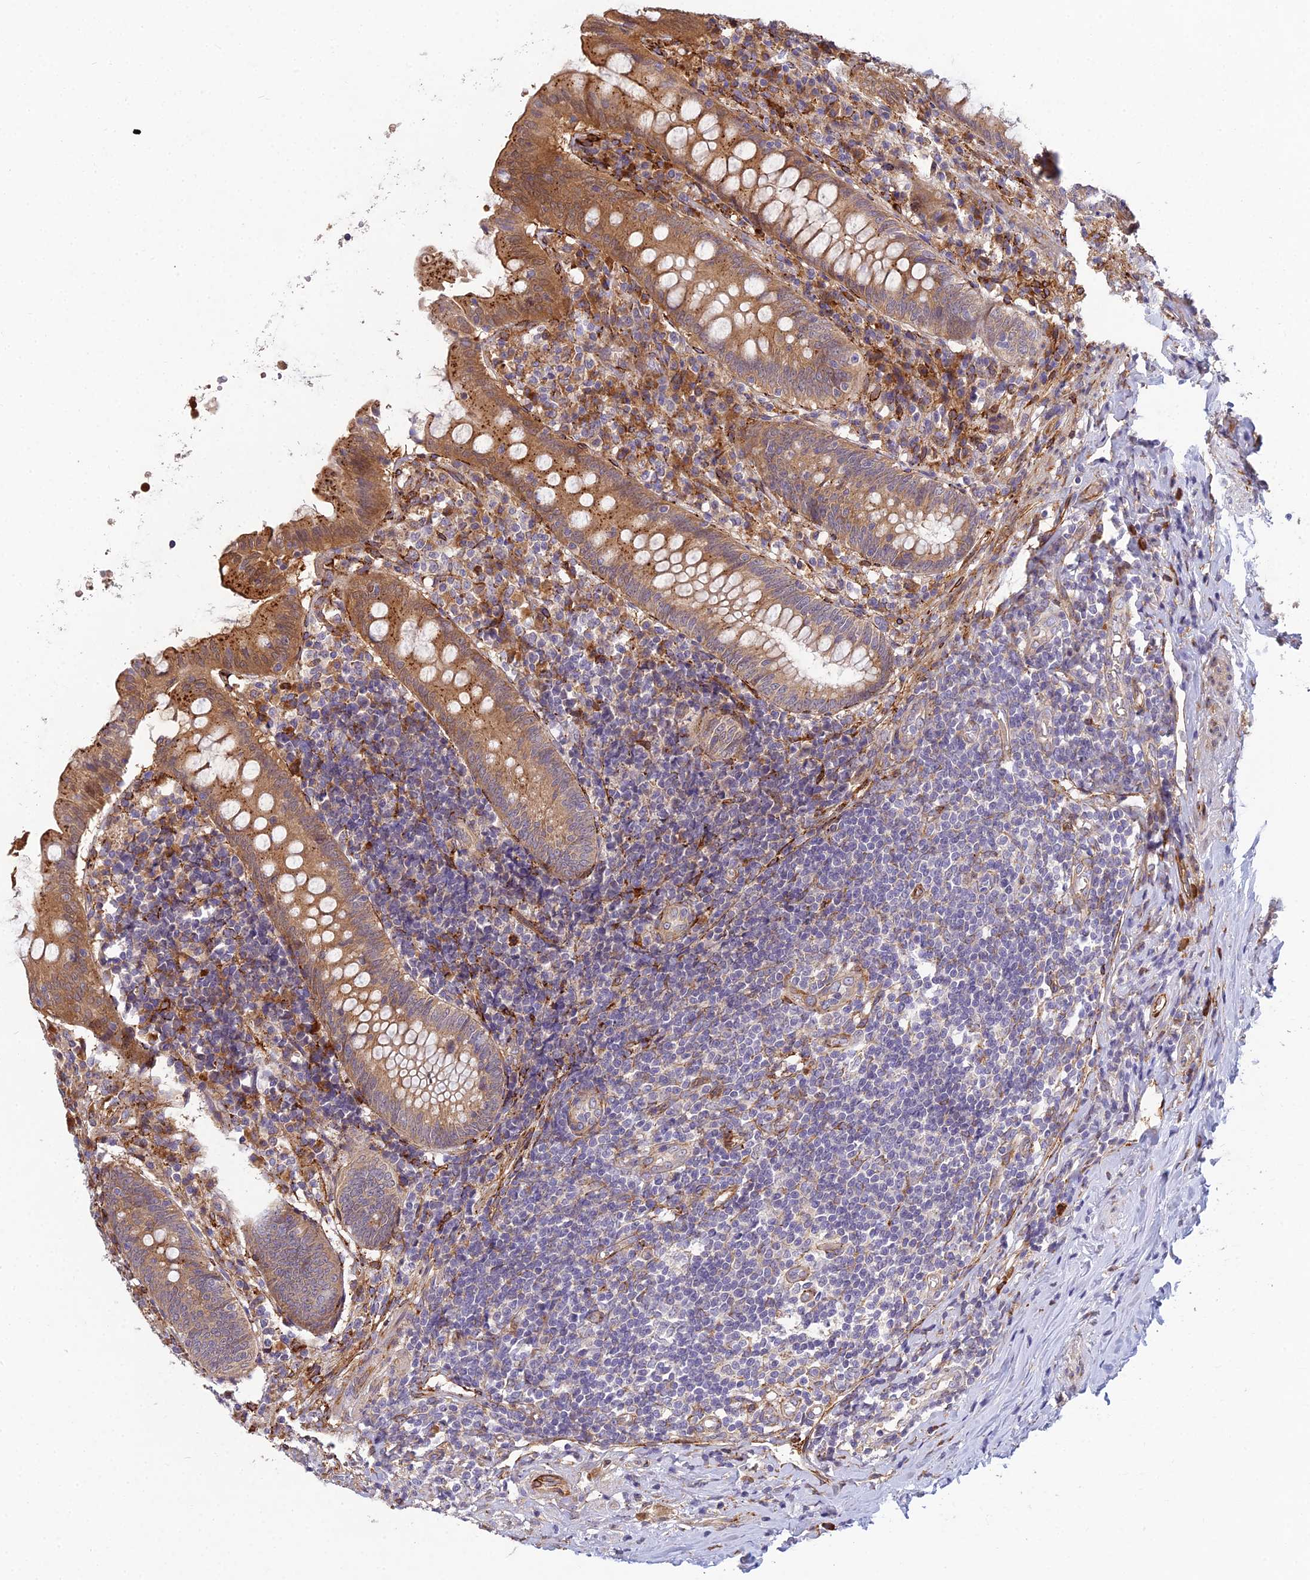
{"staining": {"intensity": "moderate", "quantity": ">75%", "location": "cytoplasmic/membranous"}, "tissue": "appendix", "cell_type": "Glandular cells", "image_type": "normal", "snomed": [{"axis": "morphology", "description": "Normal tissue, NOS"}, {"axis": "topography", "description": "Appendix"}], "caption": "Immunohistochemical staining of normal human appendix reveals >75% levels of moderate cytoplasmic/membranous protein staining in about >75% of glandular cells. (brown staining indicates protein expression, while blue staining denotes nuclei).", "gene": "NDUFAF7", "patient": {"sex": "female", "age": 54}}